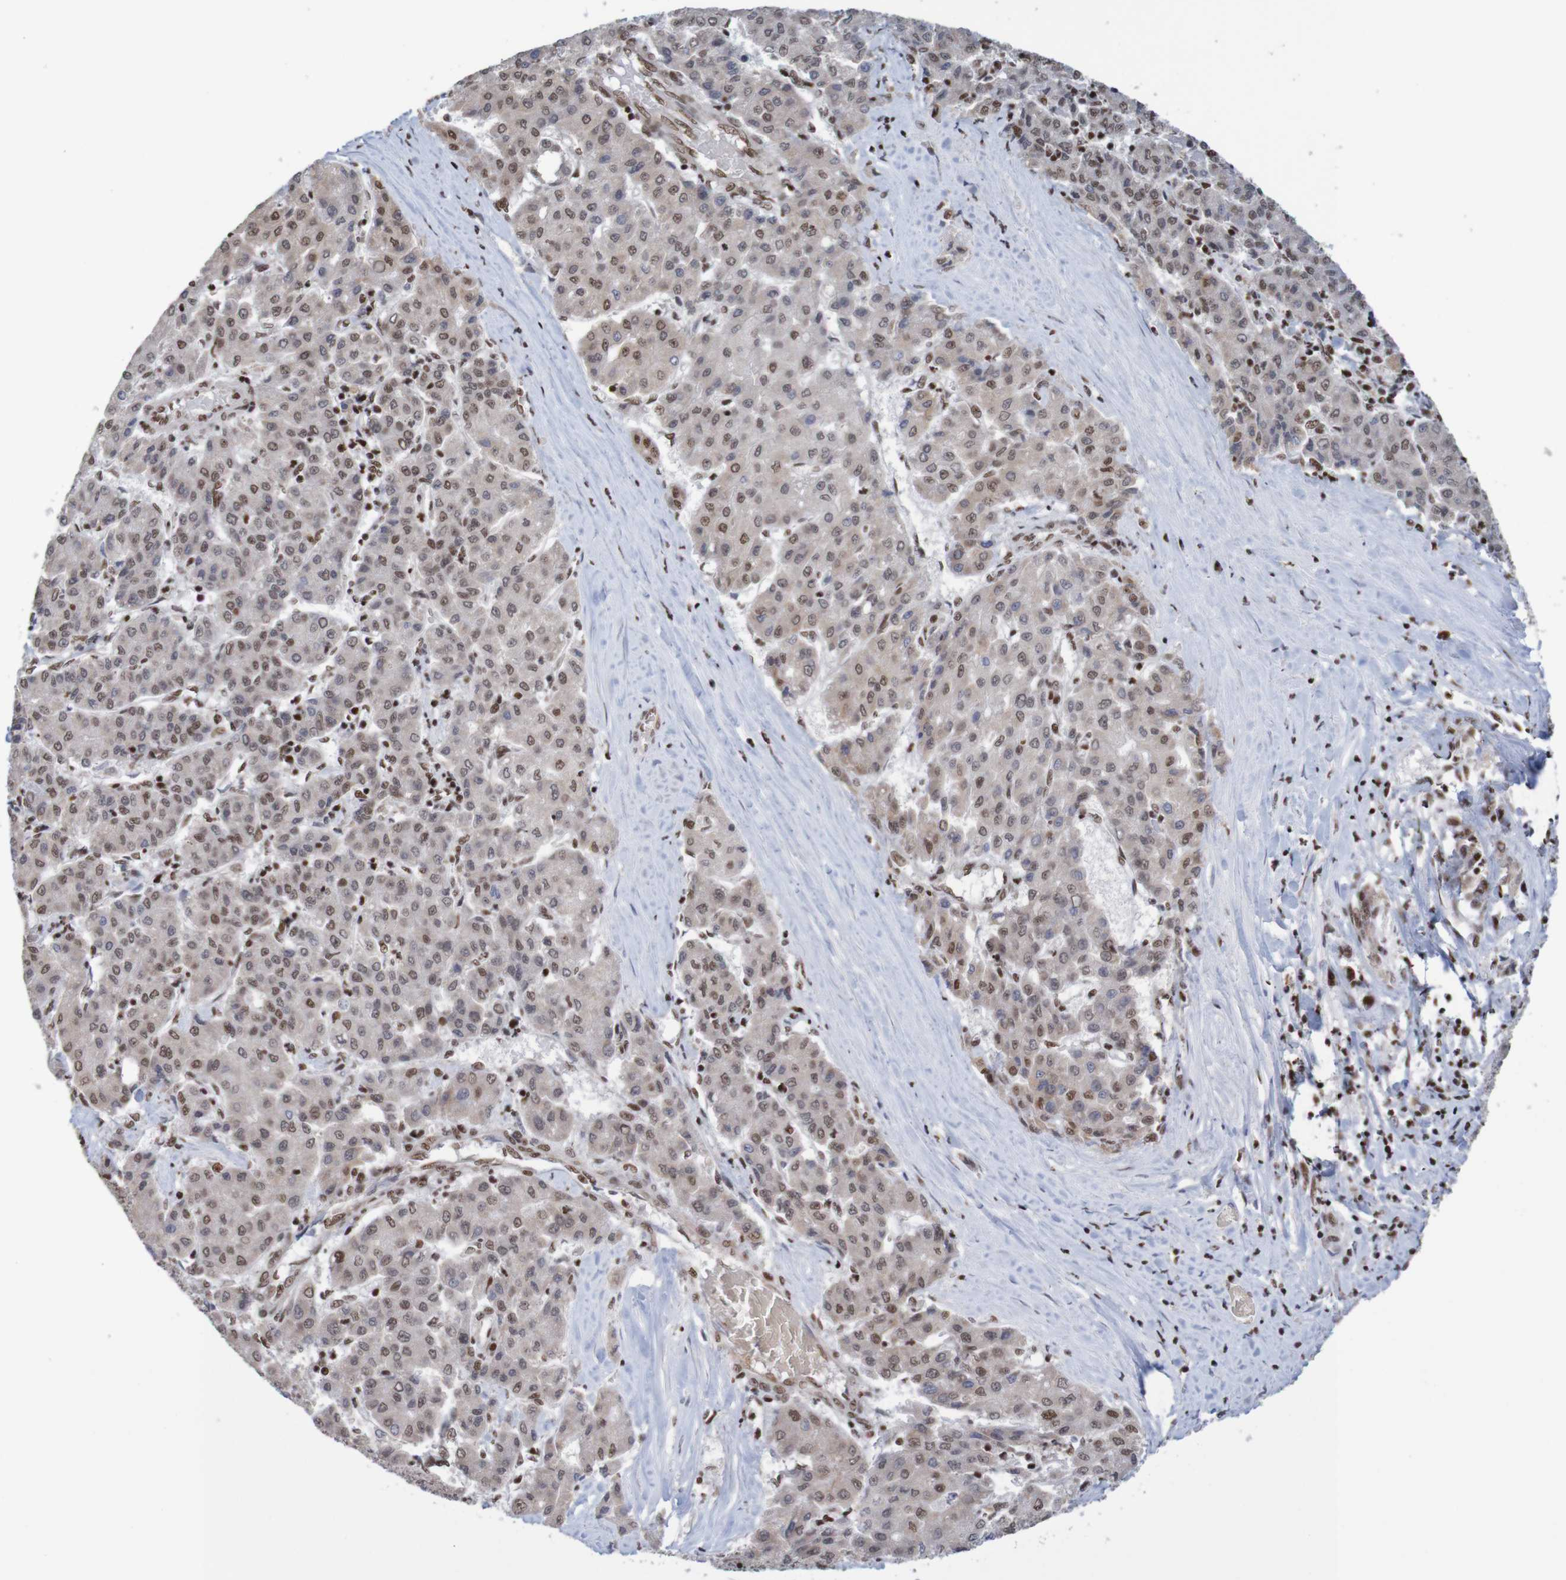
{"staining": {"intensity": "moderate", "quantity": ">75%", "location": "nuclear"}, "tissue": "liver cancer", "cell_type": "Tumor cells", "image_type": "cancer", "snomed": [{"axis": "morphology", "description": "Carcinoma, Hepatocellular, NOS"}, {"axis": "topography", "description": "Liver"}], "caption": "Immunohistochemistry staining of liver cancer (hepatocellular carcinoma), which reveals medium levels of moderate nuclear staining in about >75% of tumor cells indicating moderate nuclear protein staining. The staining was performed using DAB (brown) for protein detection and nuclei were counterstained in hematoxylin (blue).", "gene": "THRAP3", "patient": {"sex": "male", "age": 65}}